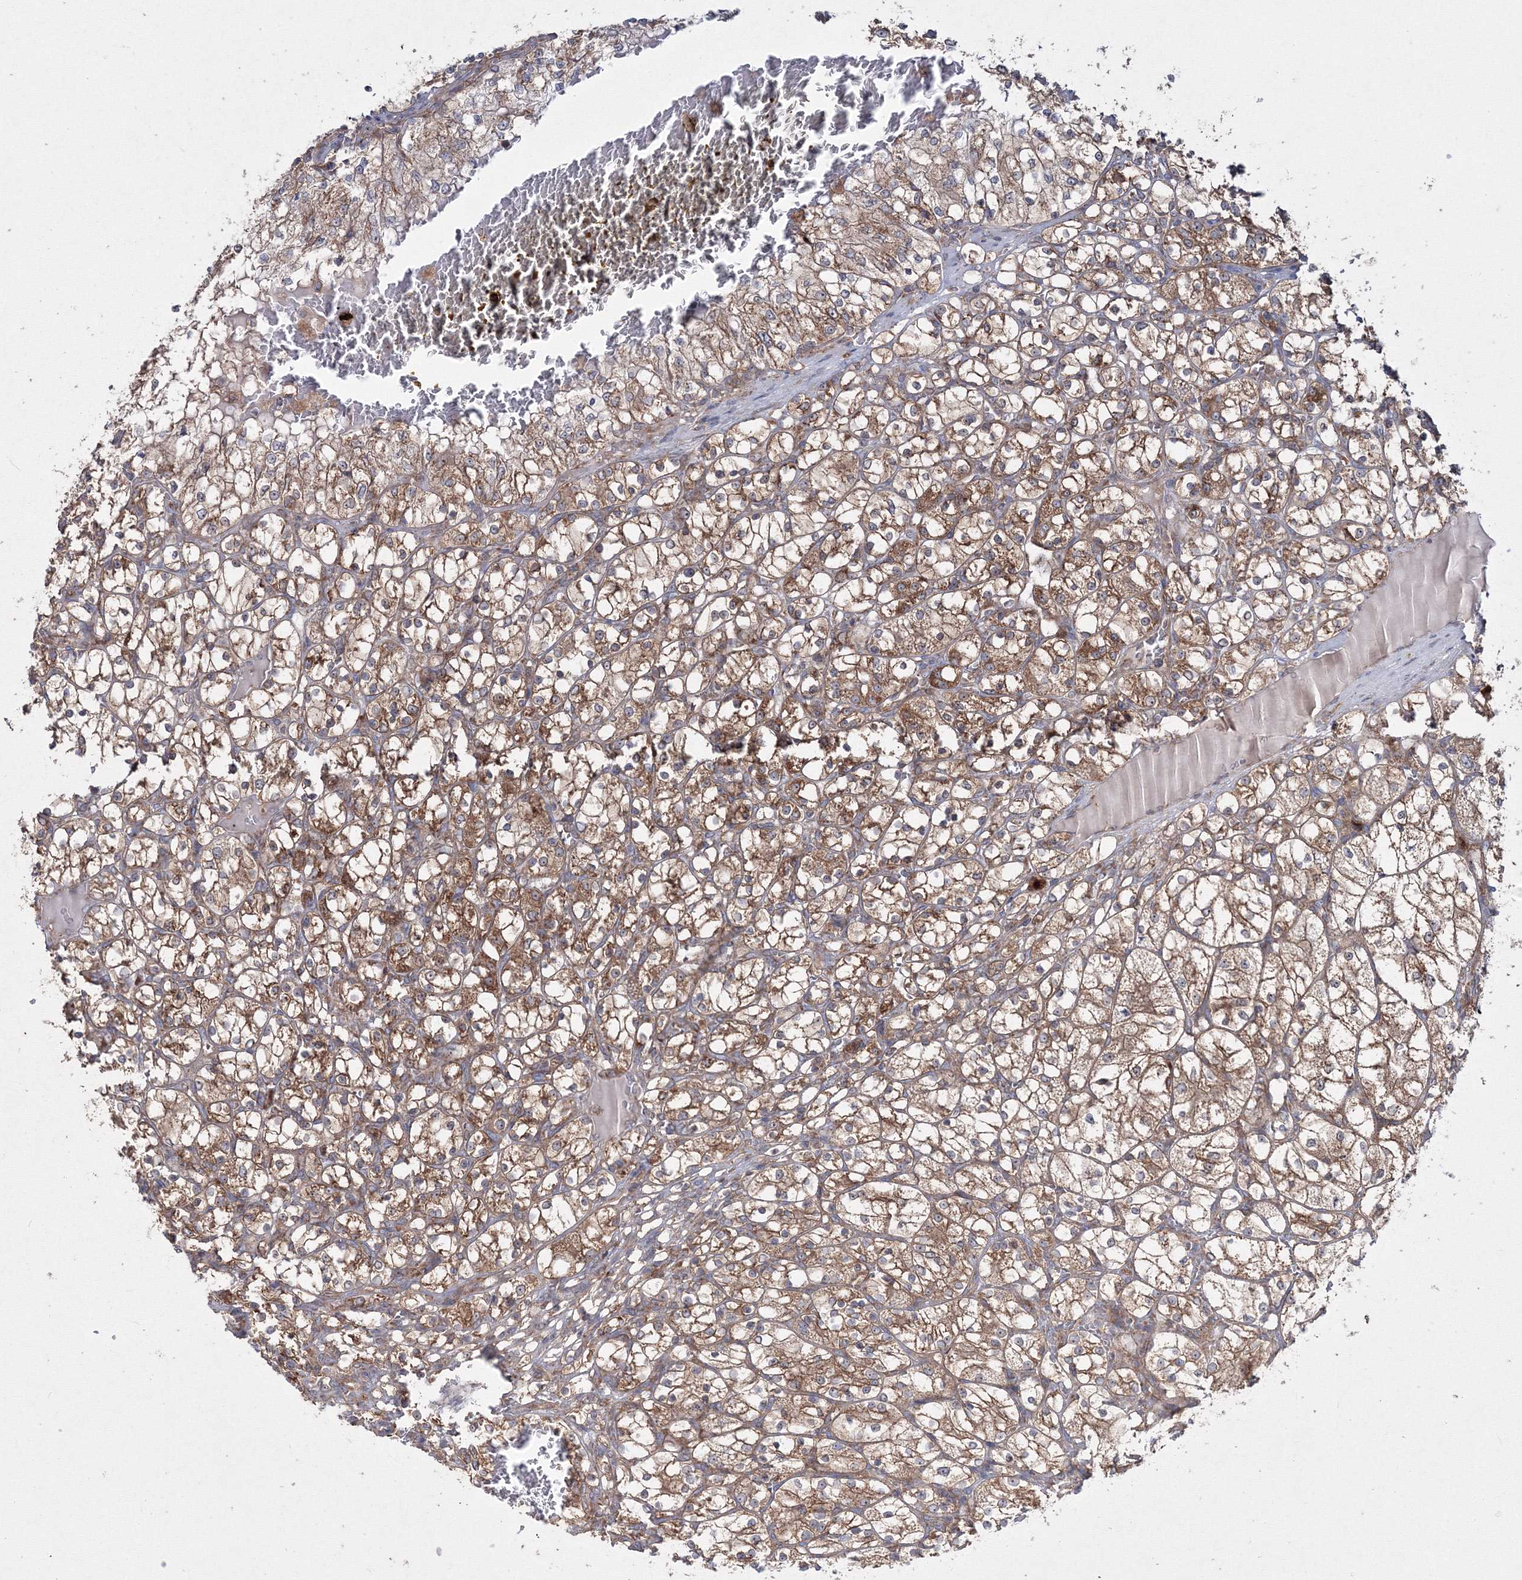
{"staining": {"intensity": "strong", "quantity": ">75%", "location": "cytoplasmic/membranous"}, "tissue": "renal cancer", "cell_type": "Tumor cells", "image_type": "cancer", "snomed": [{"axis": "morphology", "description": "Adenocarcinoma, NOS"}, {"axis": "topography", "description": "Kidney"}], "caption": "IHC photomicrograph of neoplastic tissue: adenocarcinoma (renal) stained using immunohistochemistry exhibits high levels of strong protein expression localized specifically in the cytoplasmic/membranous of tumor cells, appearing as a cytoplasmic/membranous brown color.", "gene": "PEX13", "patient": {"sex": "female", "age": 69}}